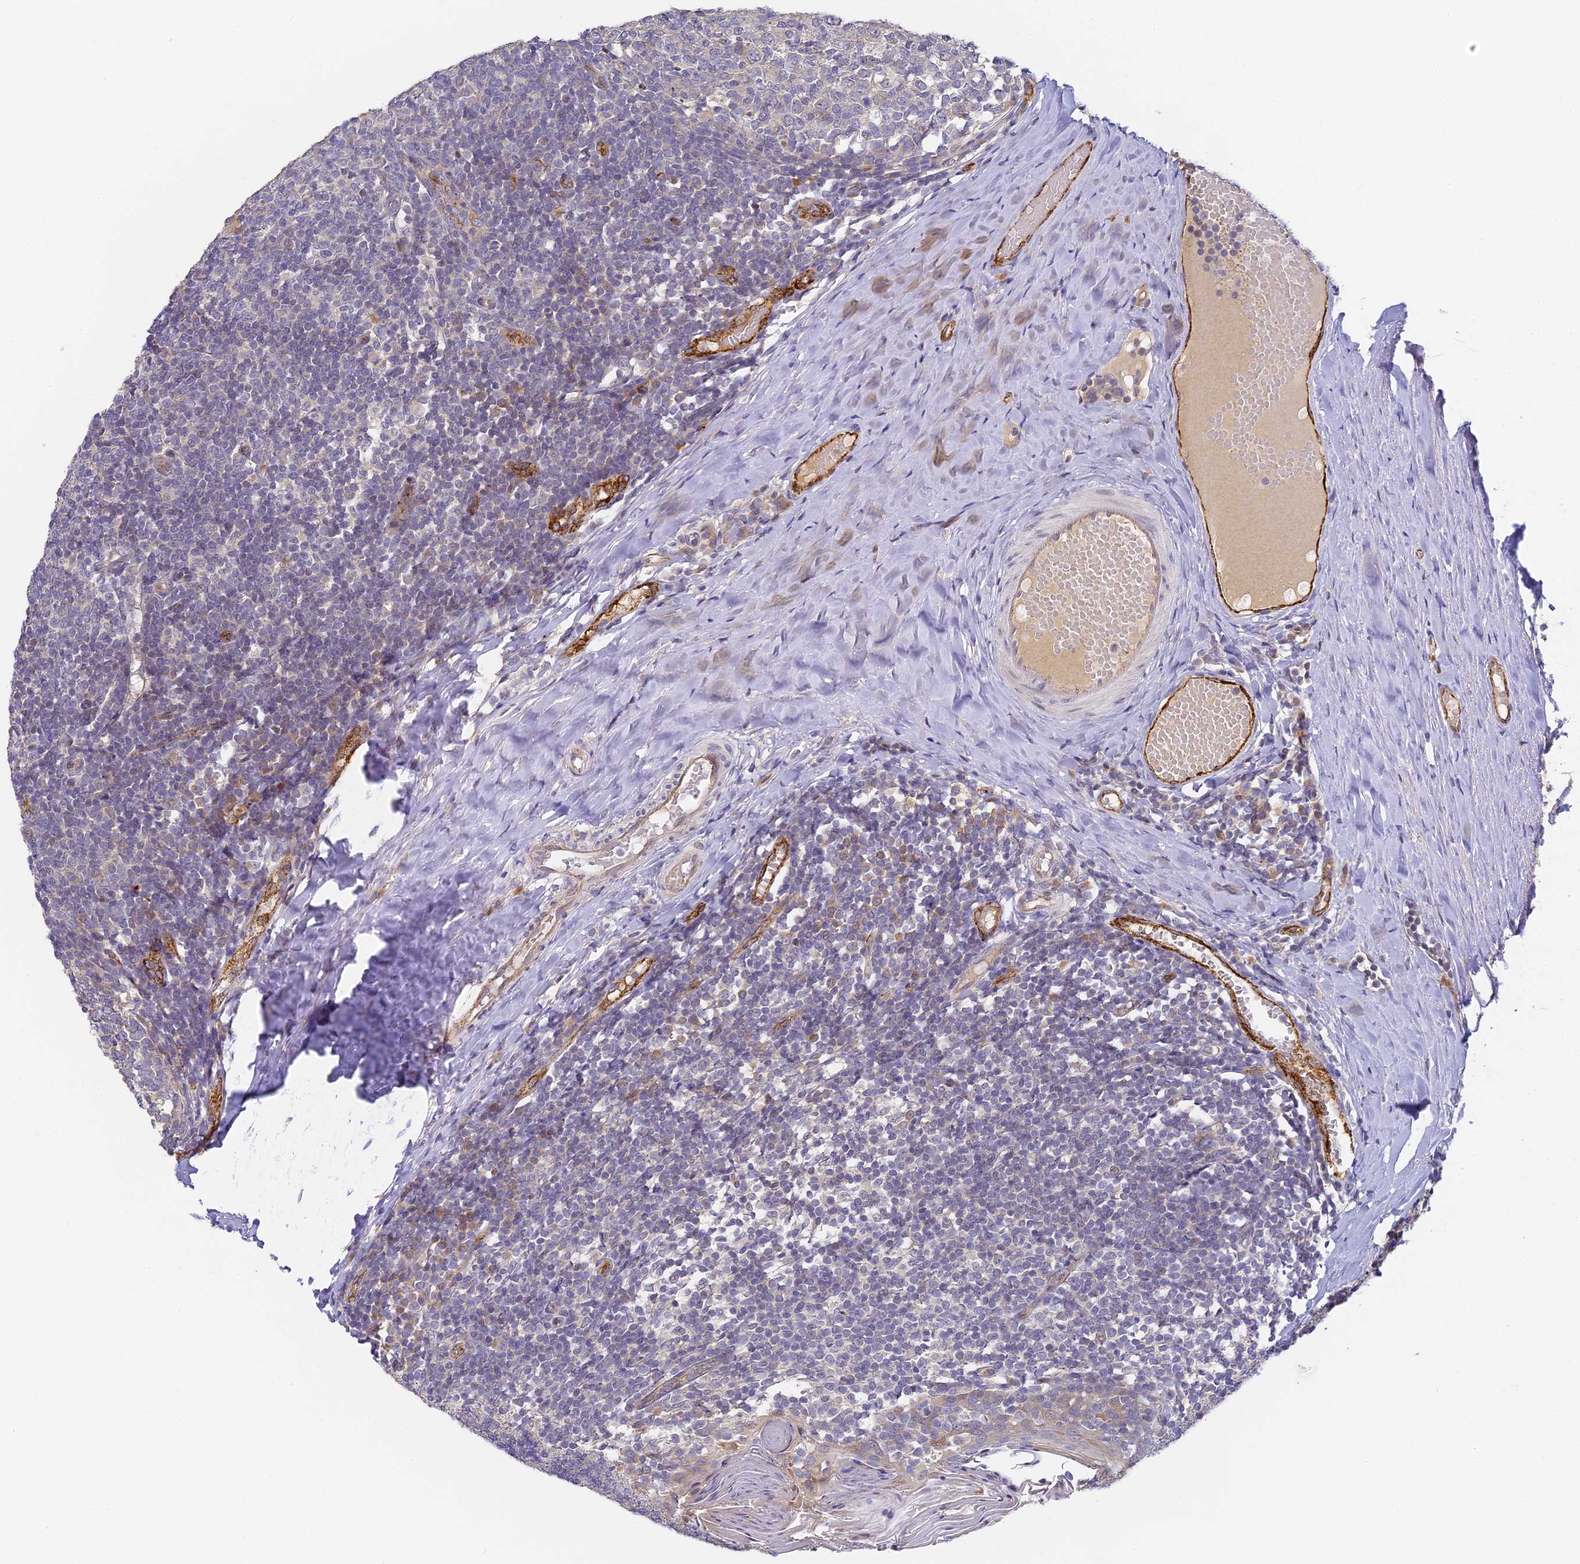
{"staining": {"intensity": "negative", "quantity": "none", "location": "none"}, "tissue": "tonsil", "cell_type": "Germinal center cells", "image_type": "normal", "snomed": [{"axis": "morphology", "description": "Normal tissue, NOS"}, {"axis": "topography", "description": "Tonsil"}], "caption": "Photomicrograph shows no protein staining in germinal center cells of benign tonsil. Nuclei are stained in blue.", "gene": "DNAAF10", "patient": {"sex": "female", "age": 19}}